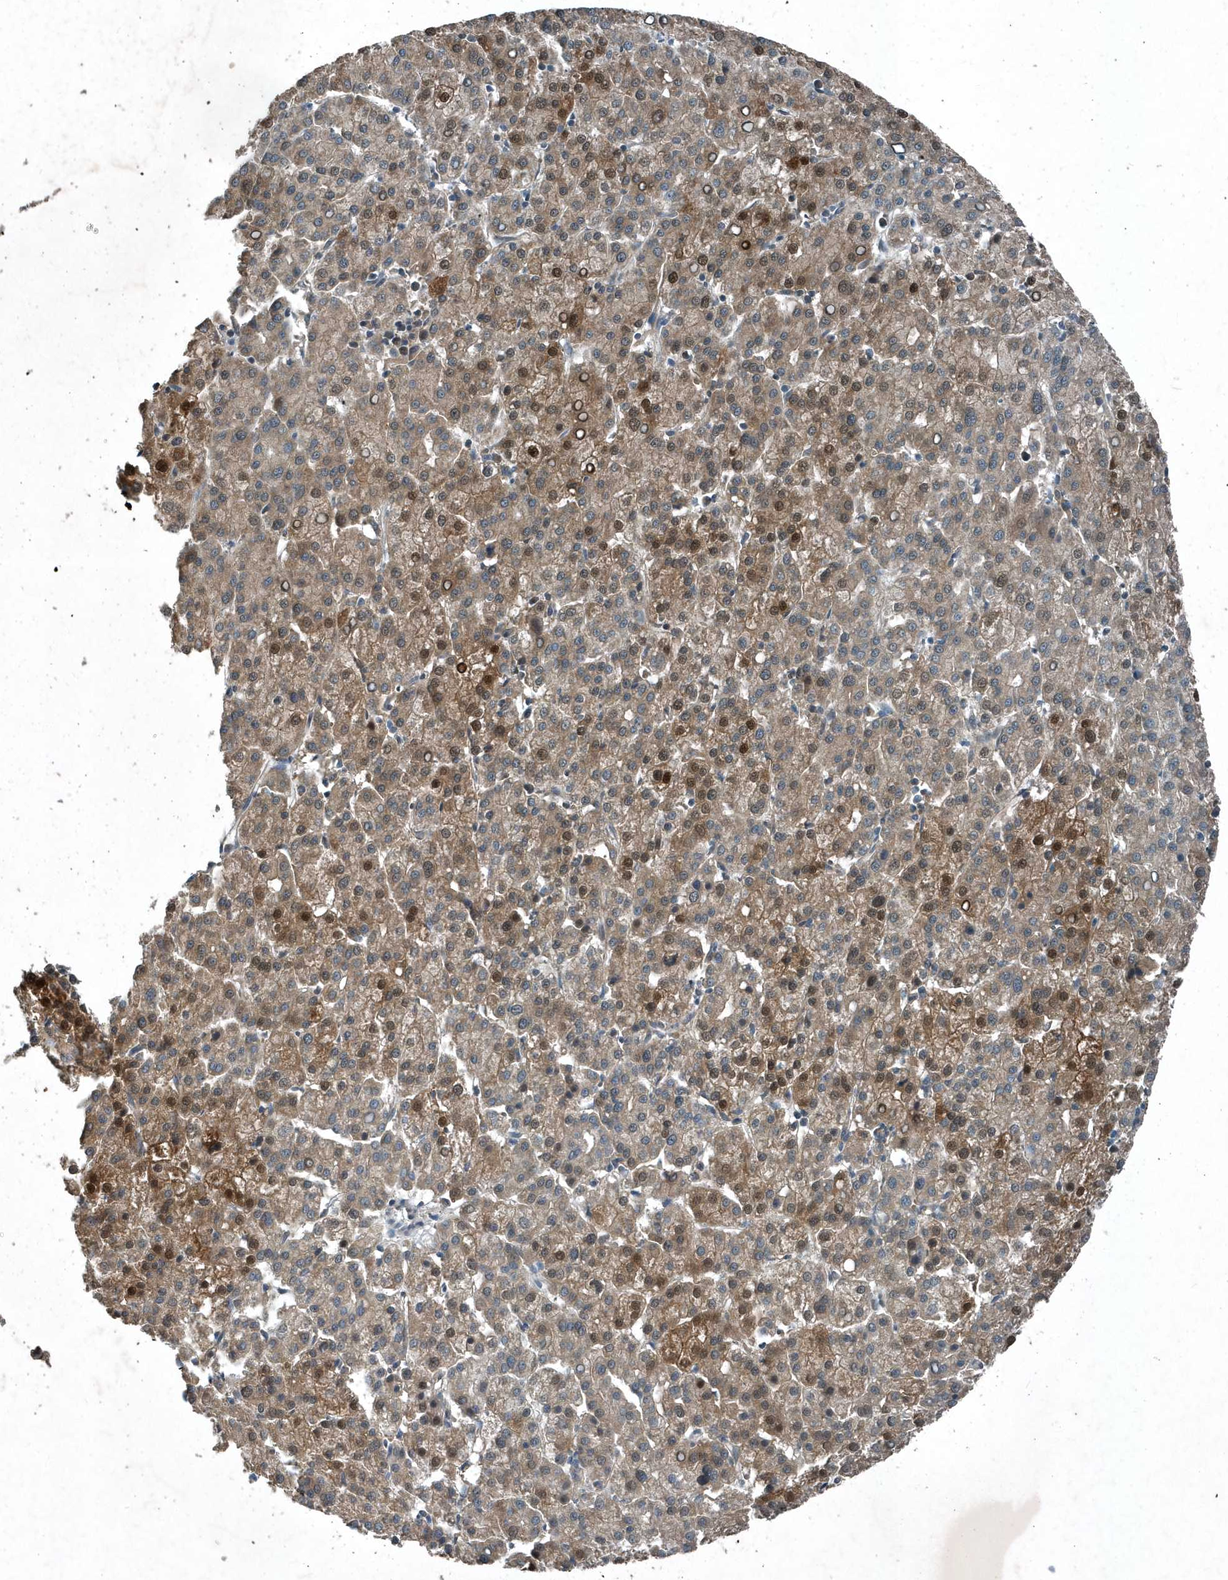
{"staining": {"intensity": "moderate", "quantity": ">75%", "location": "cytoplasmic/membranous,nuclear"}, "tissue": "liver cancer", "cell_type": "Tumor cells", "image_type": "cancer", "snomed": [{"axis": "morphology", "description": "Carcinoma, Hepatocellular, NOS"}, {"axis": "topography", "description": "Liver"}], "caption": "The immunohistochemical stain highlights moderate cytoplasmic/membranous and nuclear staining in tumor cells of liver cancer (hepatocellular carcinoma) tissue. (DAB IHC with brightfield microscopy, high magnification).", "gene": "SCFD2", "patient": {"sex": "female", "age": 58}}